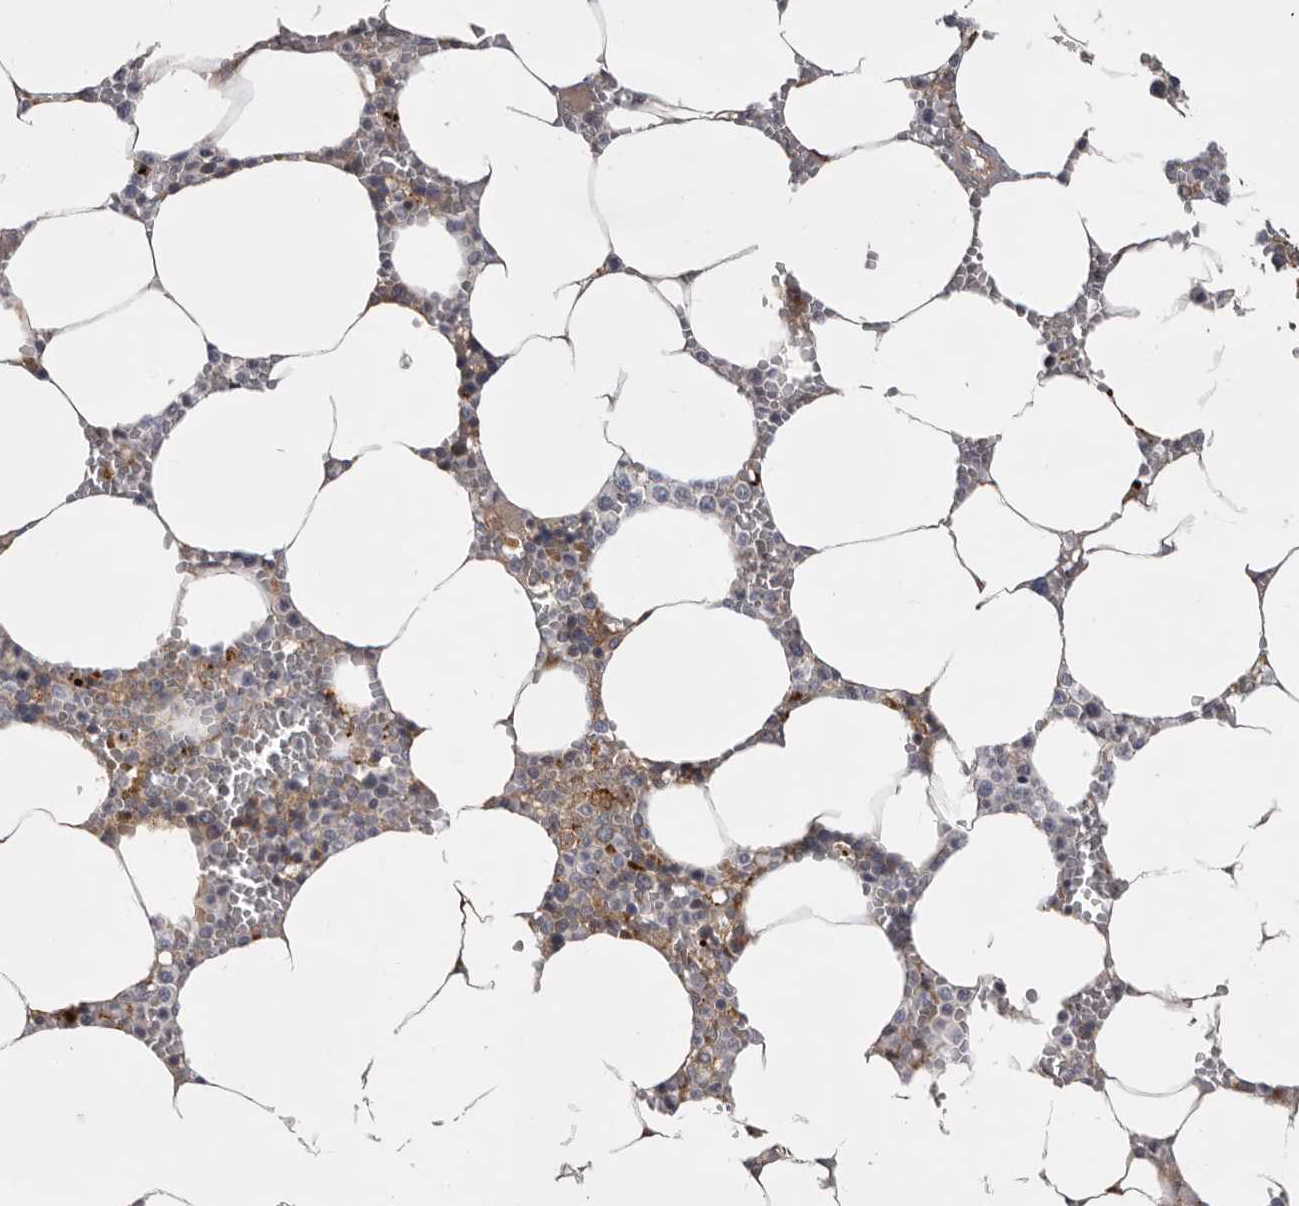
{"staining": {"intensity": "weak", "quantity": "25%-75%", "location": "cytoplasmic/membranous"}, "tissue": "bone marrow", "cell_type": "Hematopoietic cells", "image_type": "normal", "snomed": [{"axis": "morphology", "description": "Normal tissue, NOS"}, {"axis": "topography", "description": "Bone marrow"}], "caption": "Hematopoietic cells show low levels of weak cytoplasmic/membranous expression in about 25%-75% of cells in benign bone marrow. Using DAB (3,3'-diaminobenzidine) (brown) and hematoxylin (blue) stains, captured at high magnification using brightfield microscopy.", "gene": "WDR47", "patient": {"sex": "male", "age": 70}}